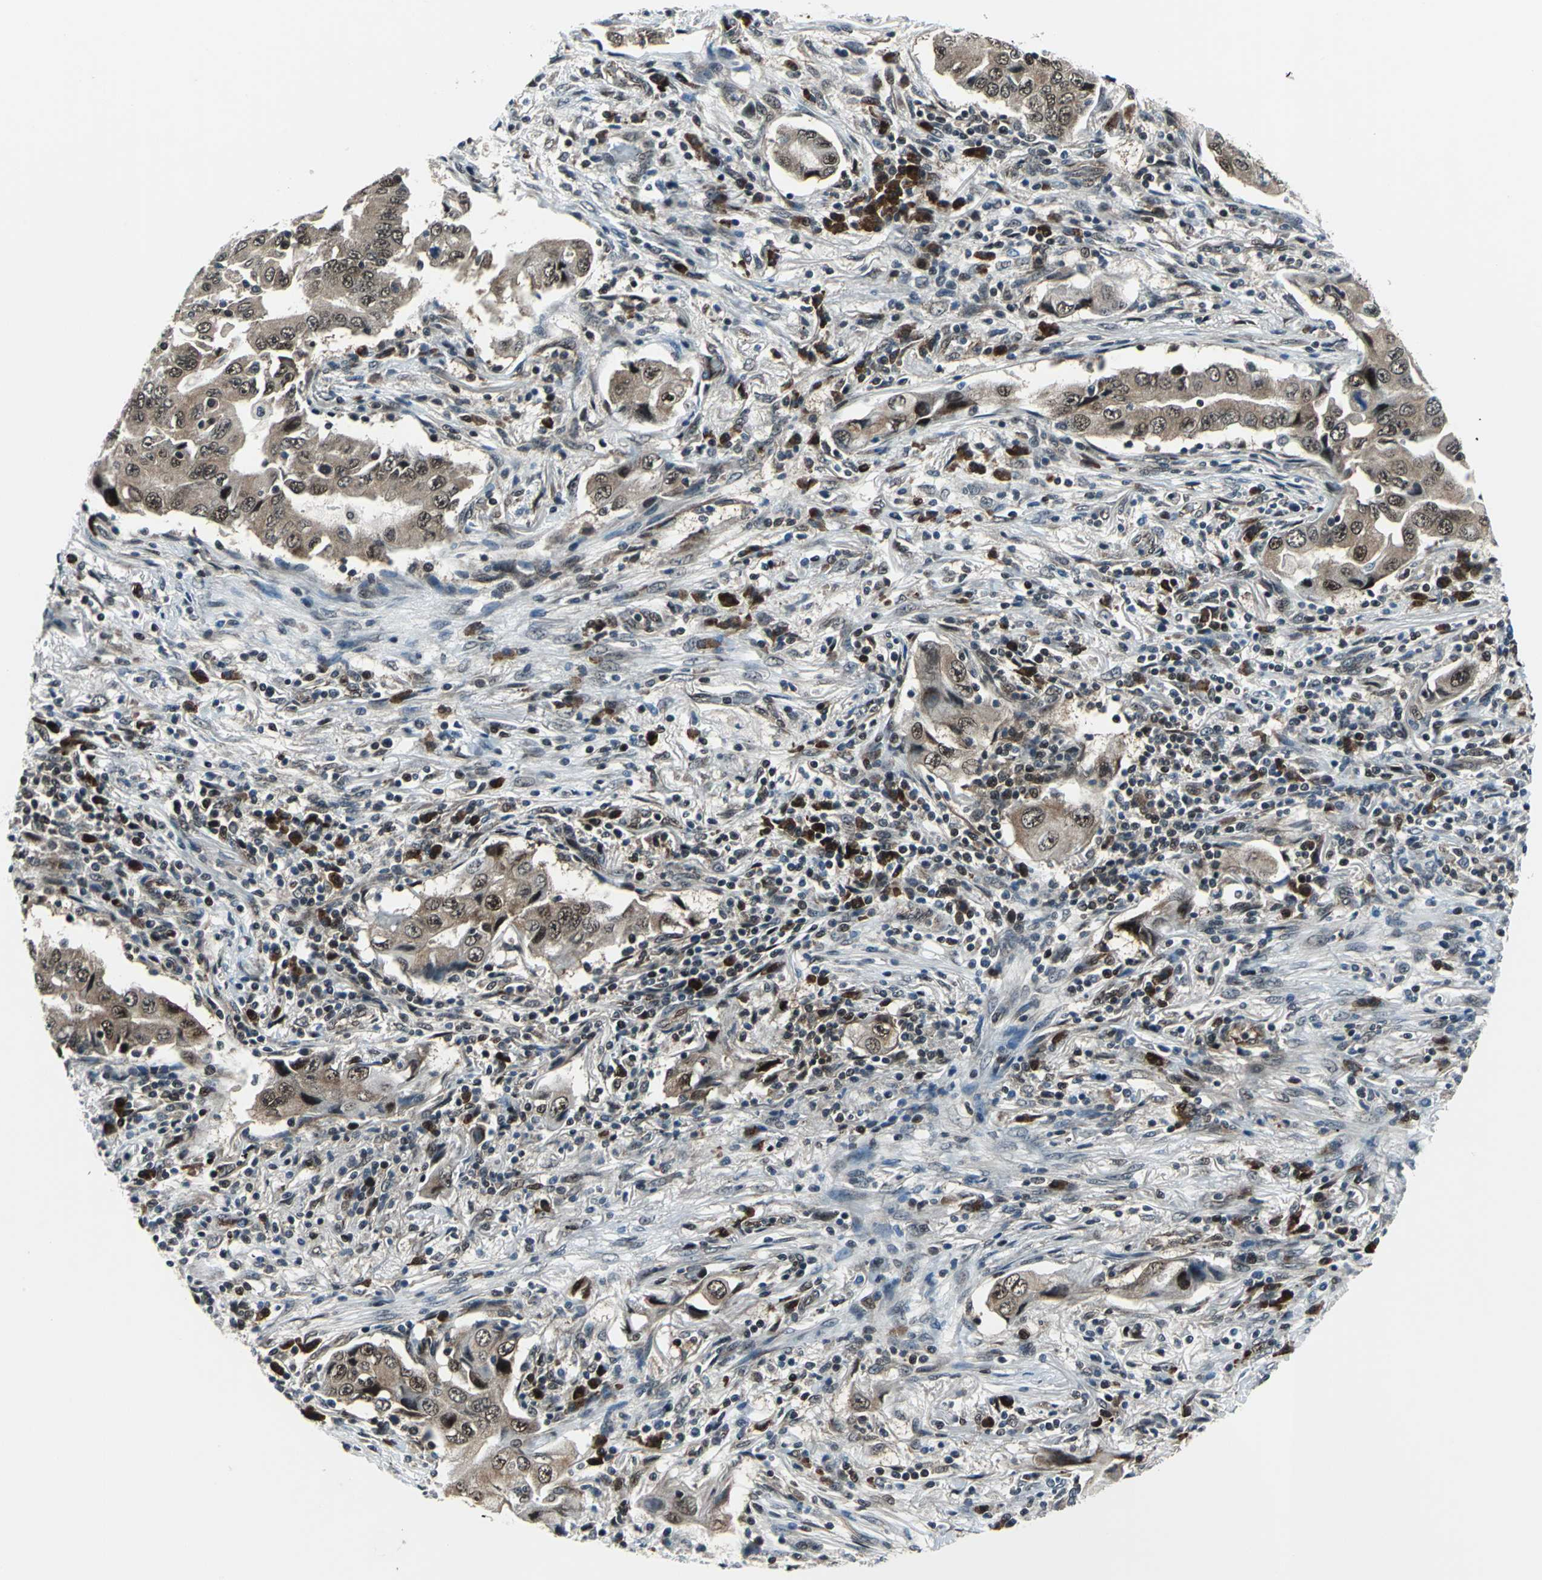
{"staining": {"intensity": "weak", "quantity": "25%-75%", "location": "cytoplasmic/membranous,nuclear"}, "tissue": "lung cancer", "cell_type": "Tumor cells", "image_type": "cancer", "snomed": [{"axis": "morphology", "description": "Adenocarcinoma, NOS"}, {"axis": "topography", "description": "Lung"}], "caption": "Protein expression analysis of lung cancer (adenocarcinoma) demonstrates weak cytoplasmic/membranous and nuclear expression in about 25%-75% of tumor cells. The protein of interest is shown in brown color, while the nuclei are stained blue.", "gene": "POLR3K", "patient": {"sex": "female", "age": 65}}